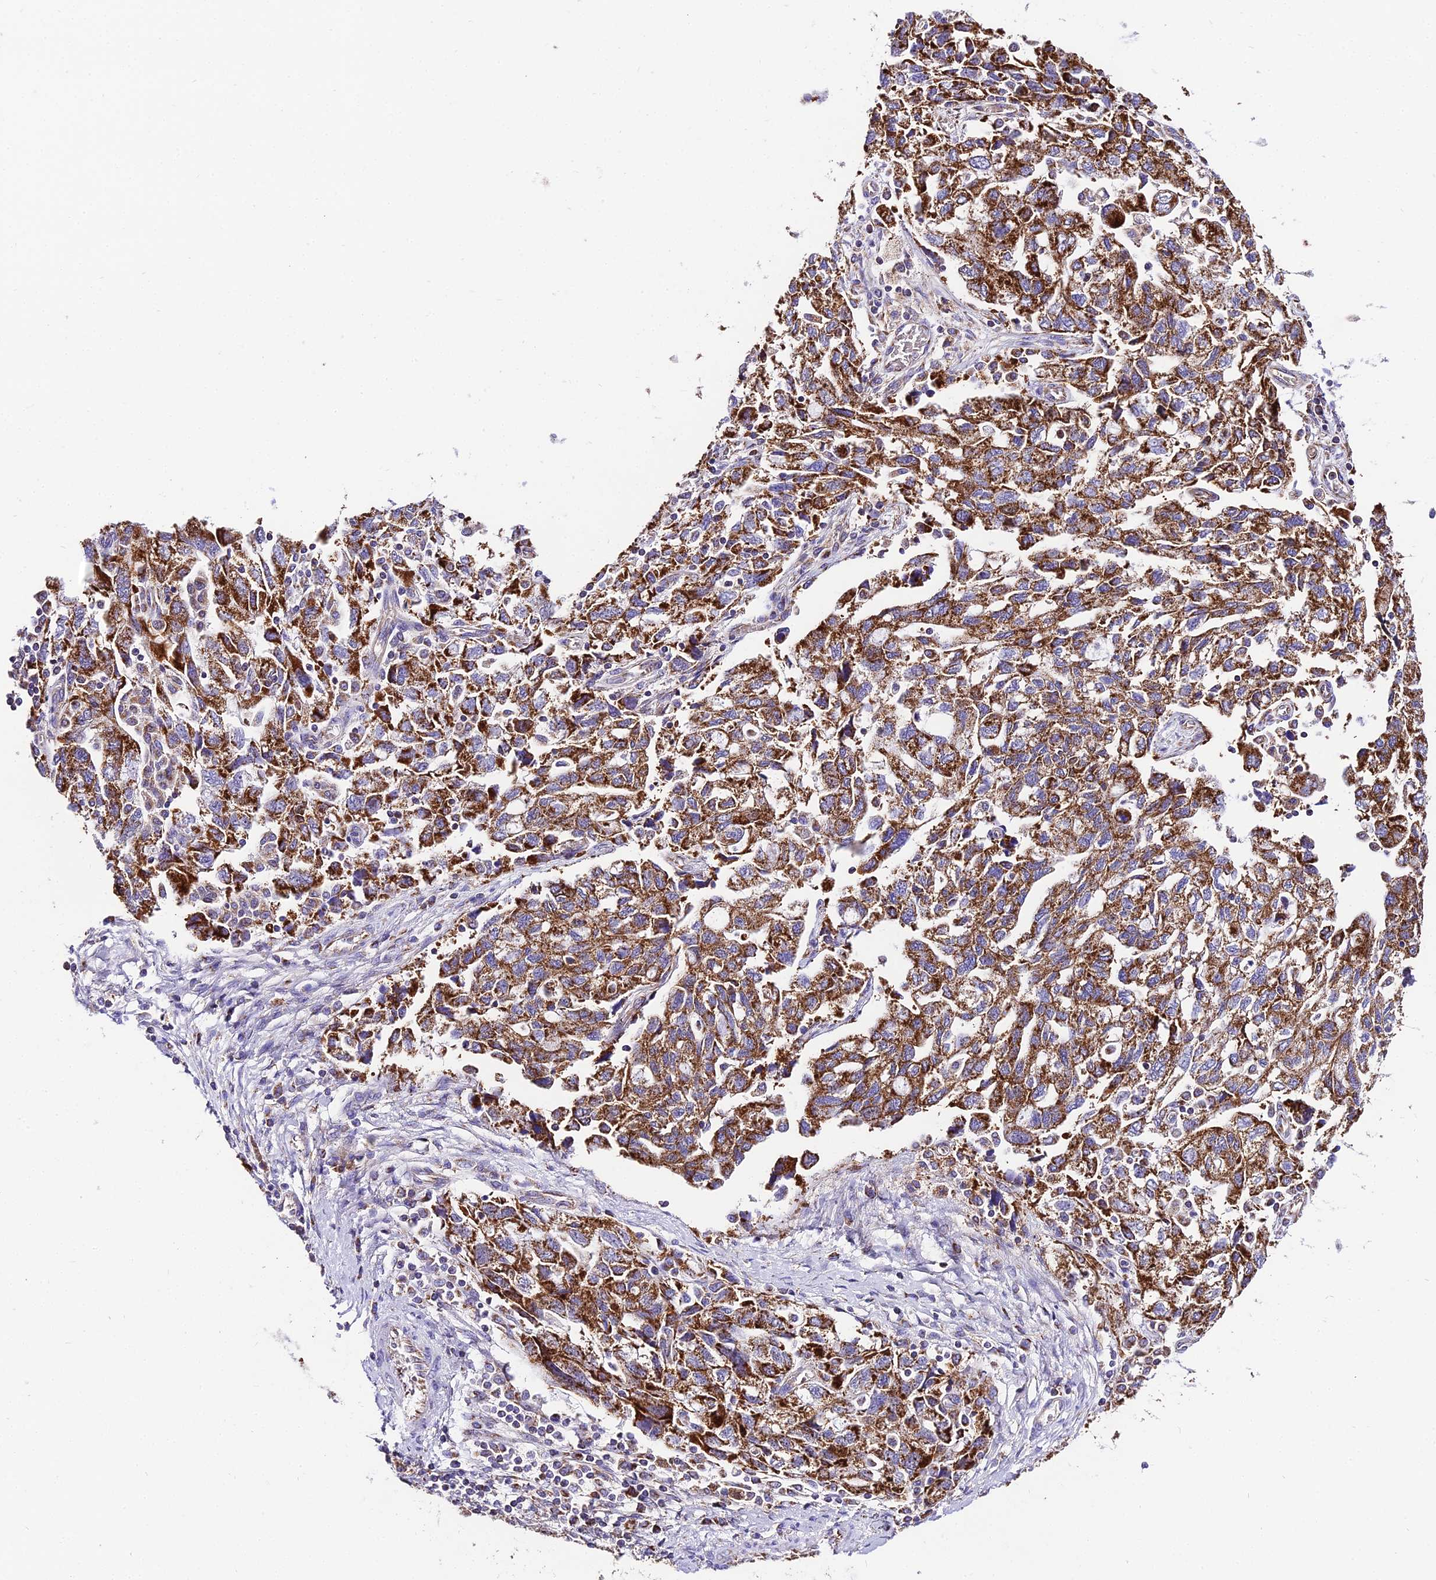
{"staining": {"intensity": "strong", "quantity": ">75%", "location": "cytoplasmic/membranous"}, "tissue": "ovarian cancer", "cell_type": "Tumor cells", "image_type": "cancer", "snomed": [{"axis": "morphology", "description": "Carcinoma, NOS"}, {"axis": "morphology", "description": "Cystadenocarcinoma, serous, NOS"}, {"axis": "topography", "description": "Ovary"}], "caption": "A high-resolution photomicrograph shows IHC staining of carcinoma (ovarian), which reveals strong cytoplasmic/membranous expression in about >75% of tumor cells. (Stains: DAB in brown, nuclei in blue, Microscopy: brightfield microscopy at high magnification).", "gene": "OCIAD1", "patient": {"sex": "female", "age": 69}}